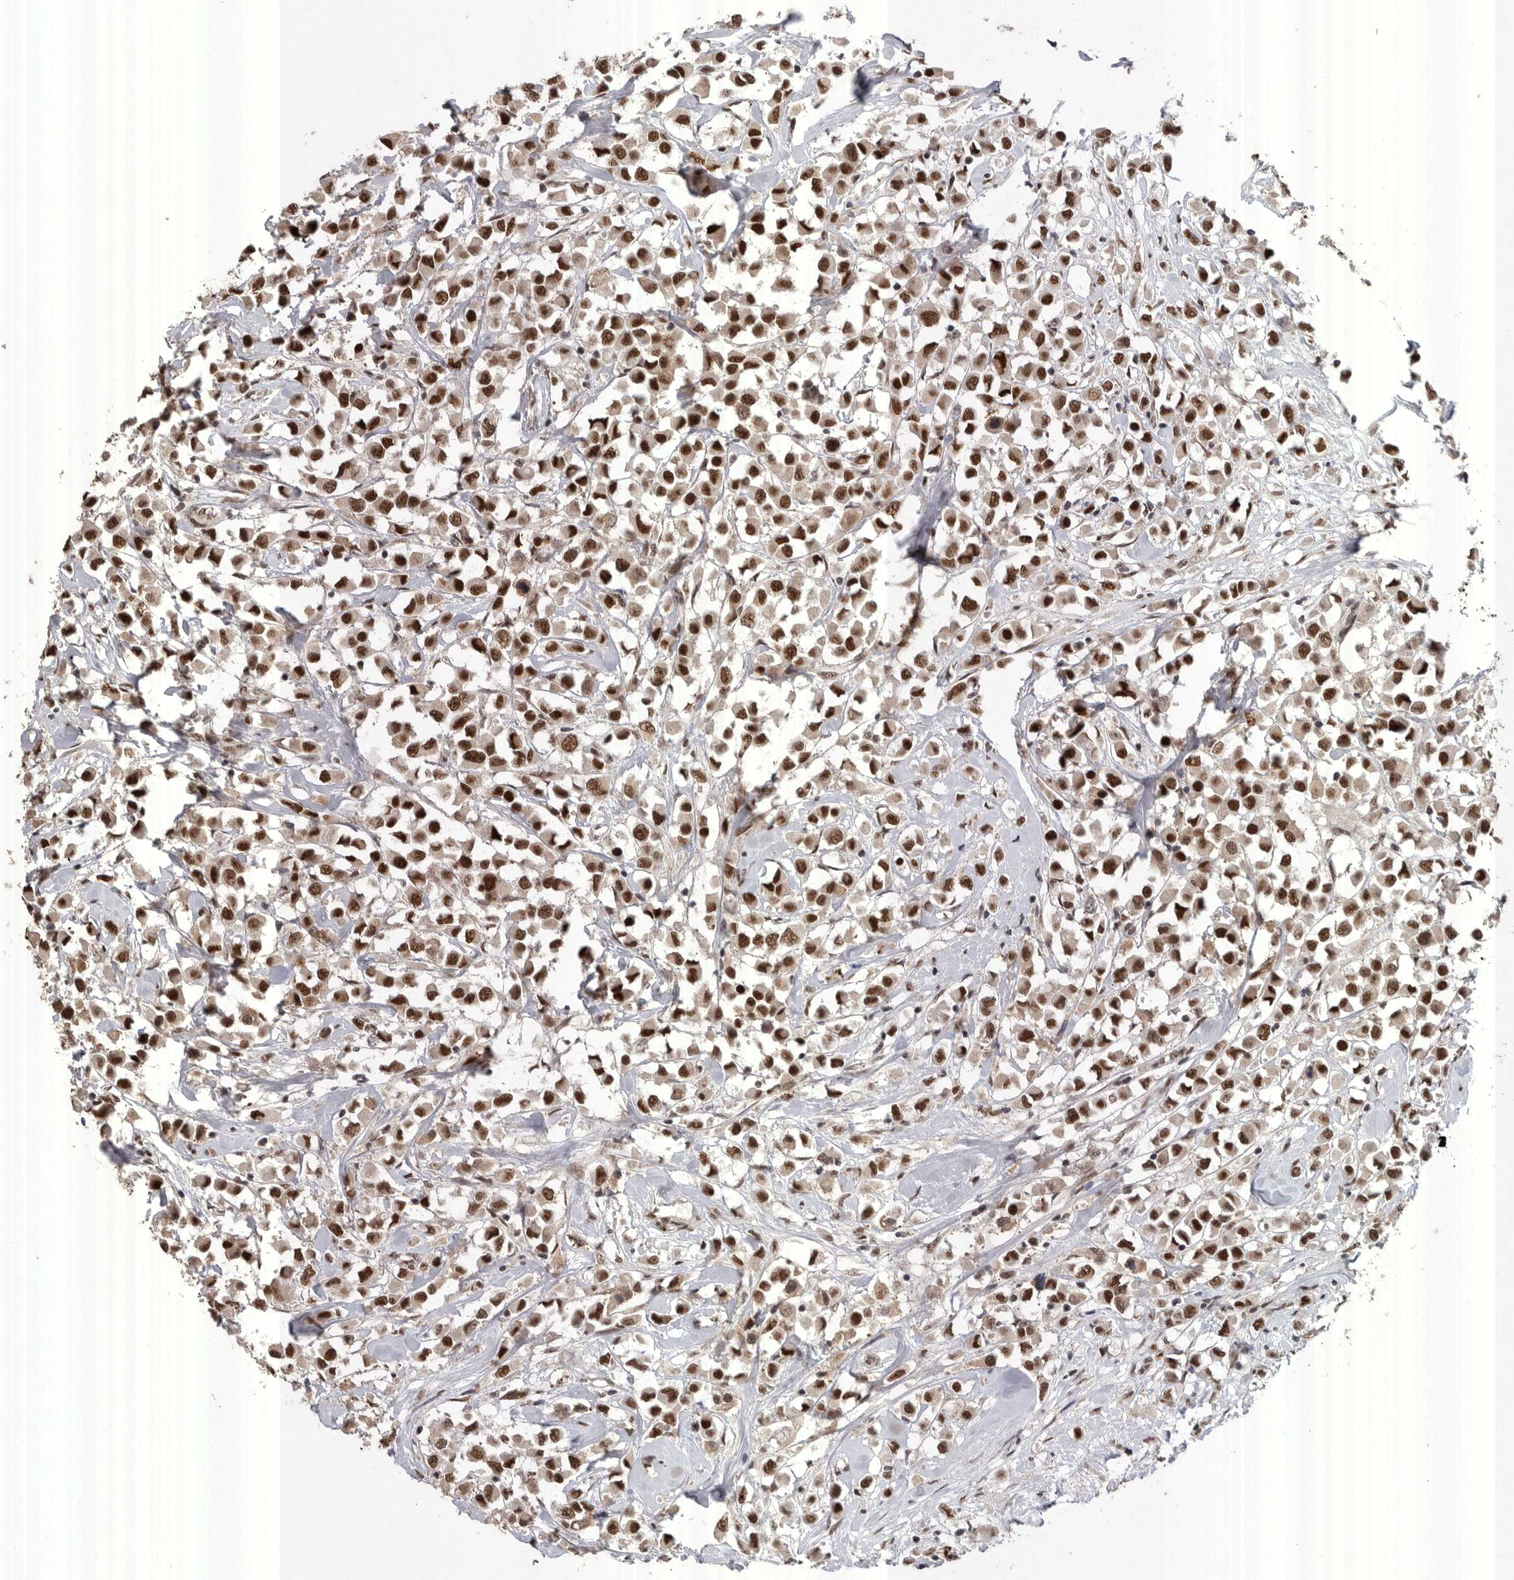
{"staining": {"intensity": "strong", "quantity": ">75%", "location": "cytoplasmic/membranous,nuclear"}, "tissue": "breast cancer", "cell_type": "Tumor cells", "image_type": "cancer", "snomed": [{"axis": "morphology", "description": "Duct carcinoma"}, {"axis": "topography", "description": "Breast"}], "caption": "Immunohistochemical staining of breast cancer displays high levels of strong cytoplasmic/membranous and nuclear protein staining in approximately >75% of tumor cells. Ihc stains the protein in brown and the nuclei are stained blue.", "gene": "PPP1R10", "patient": {"sex": "female", "age": 61}}